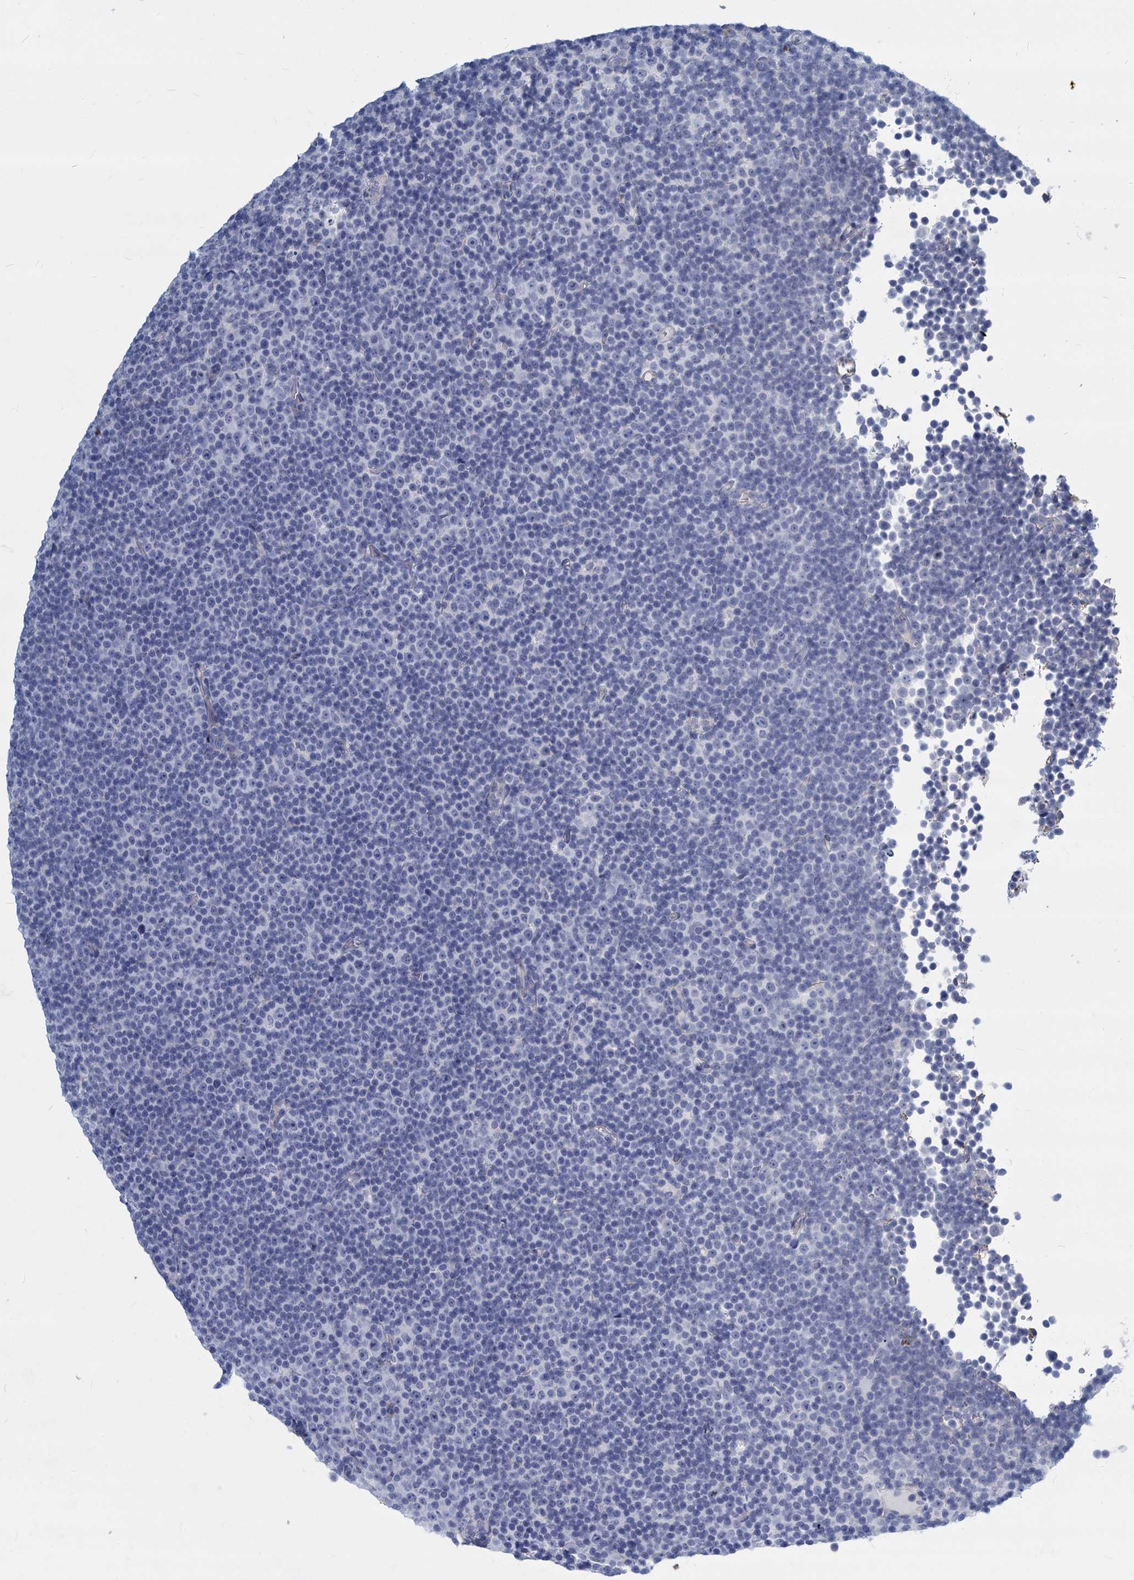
{"staining": {"intensity": "negative", "quantity": "none", "location": "none"}, "tissue": "lymphoma", "cell_type": "Tumor cells", "image_type": "cancer", "snomed": [{"axis": "morphology", "description": "Malignant lymphoma, non-Hodgkin's type, Low grade"}, {"axis": "topography", "description": "Lymph node"}], "caption": "Human malignant lymphoma, non-Hodgkin's type (low-grade) stained for a protein using IHC demonstrates no positivity in tumor cells.", "gene": "GSTM3", "patient": {"sex": "female", "age": 67}}